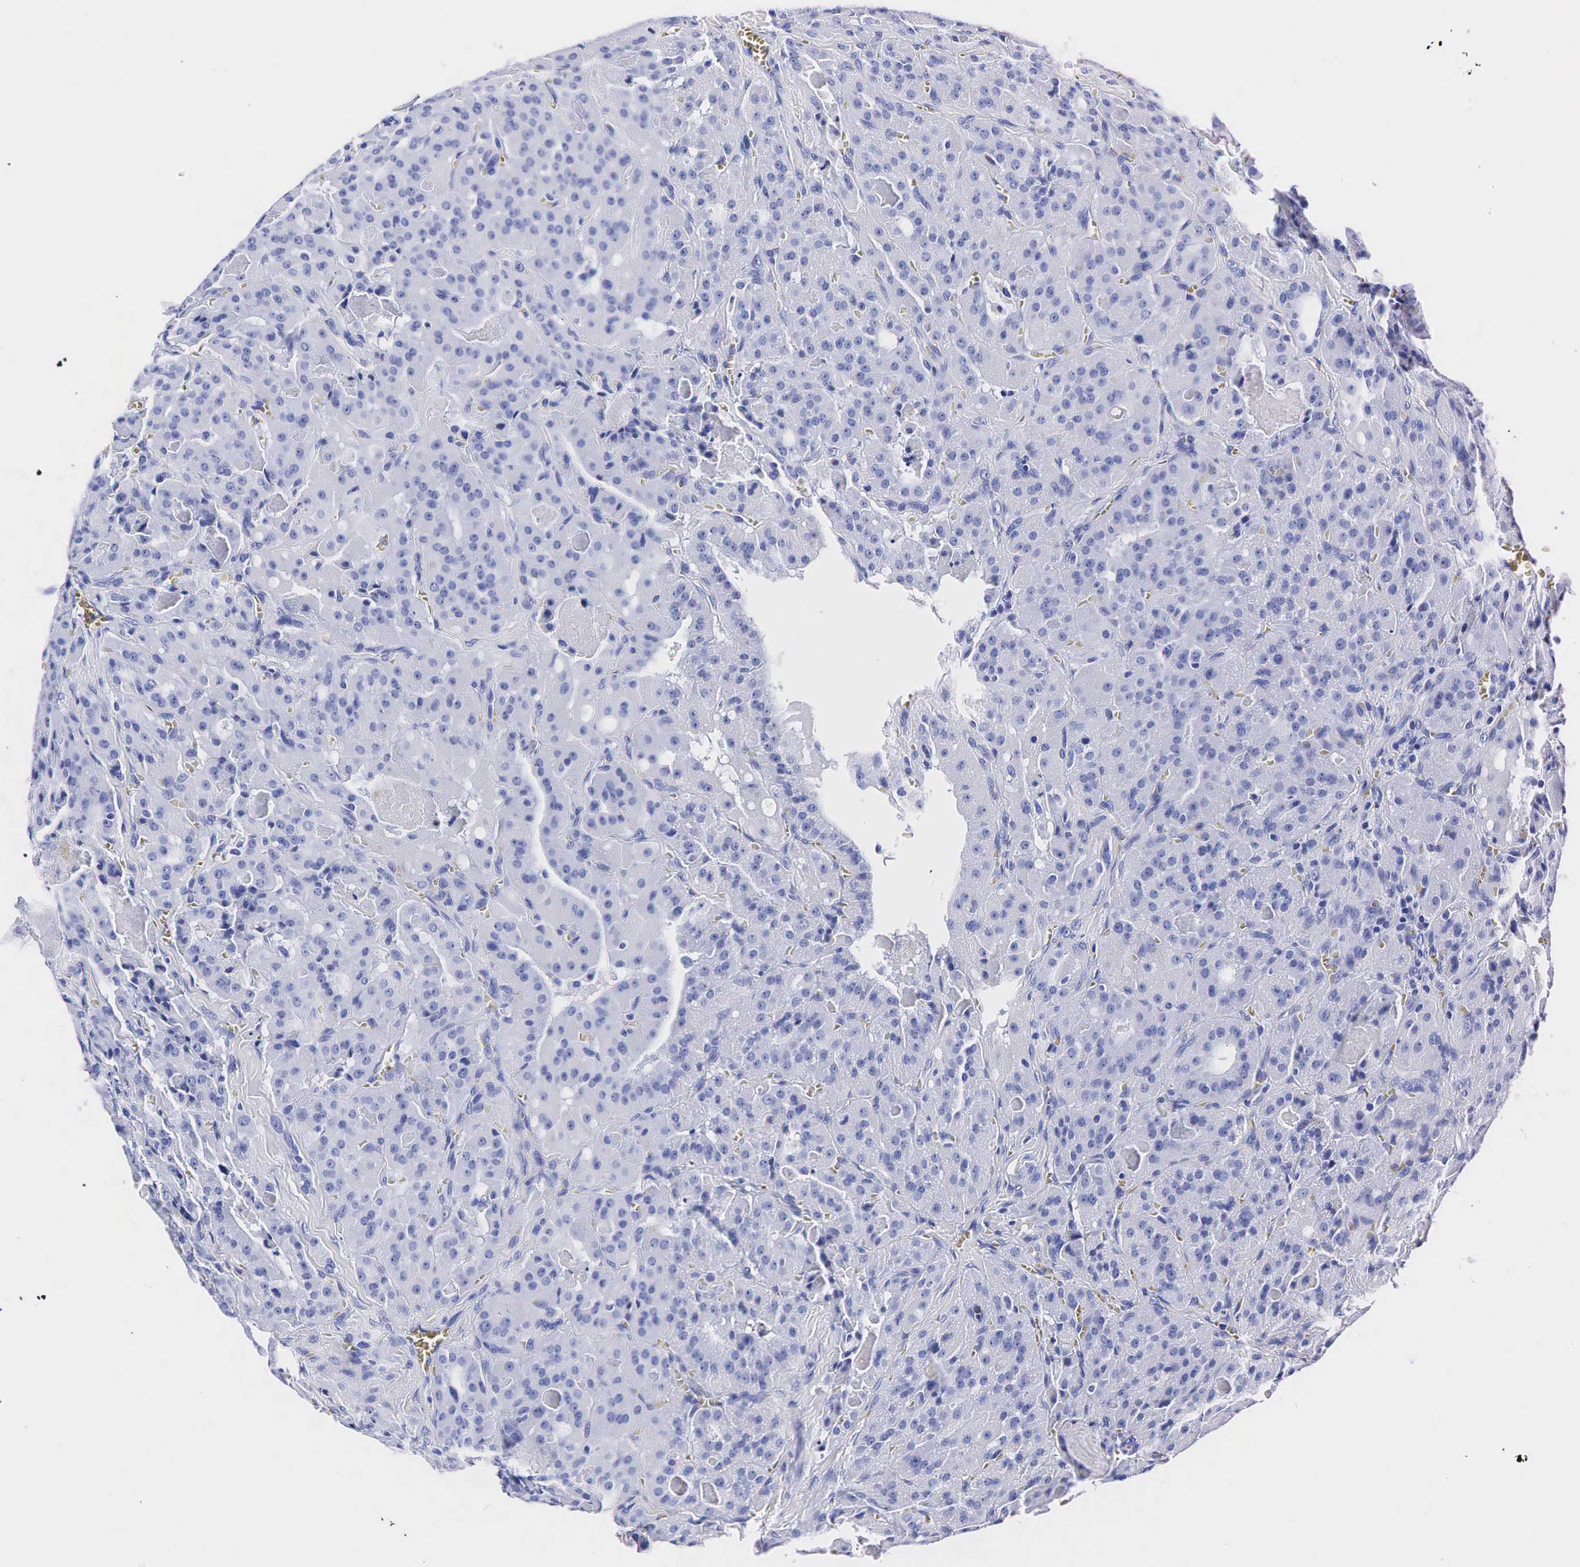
{"staining": {"intensity": "negative", "quantity": "none", "location": "none"}, "tissue": "thyroid cancer", "cell_type": "Tumor cells", "image_type": "cancer", "snomed": [{"axis": "morphology", "description": "Carcinoma, NOS"}, {"axis": "topography", "description": "Thyroid gland"}], "caption": "Immunohistochemistry (IHC) photomicrograph of thyroid cancer stained for a protein (brown), which demonstrates no positivity in tumor cells.", "gene": "KLK3", "patient": {"sex": "male", "age": 76}}